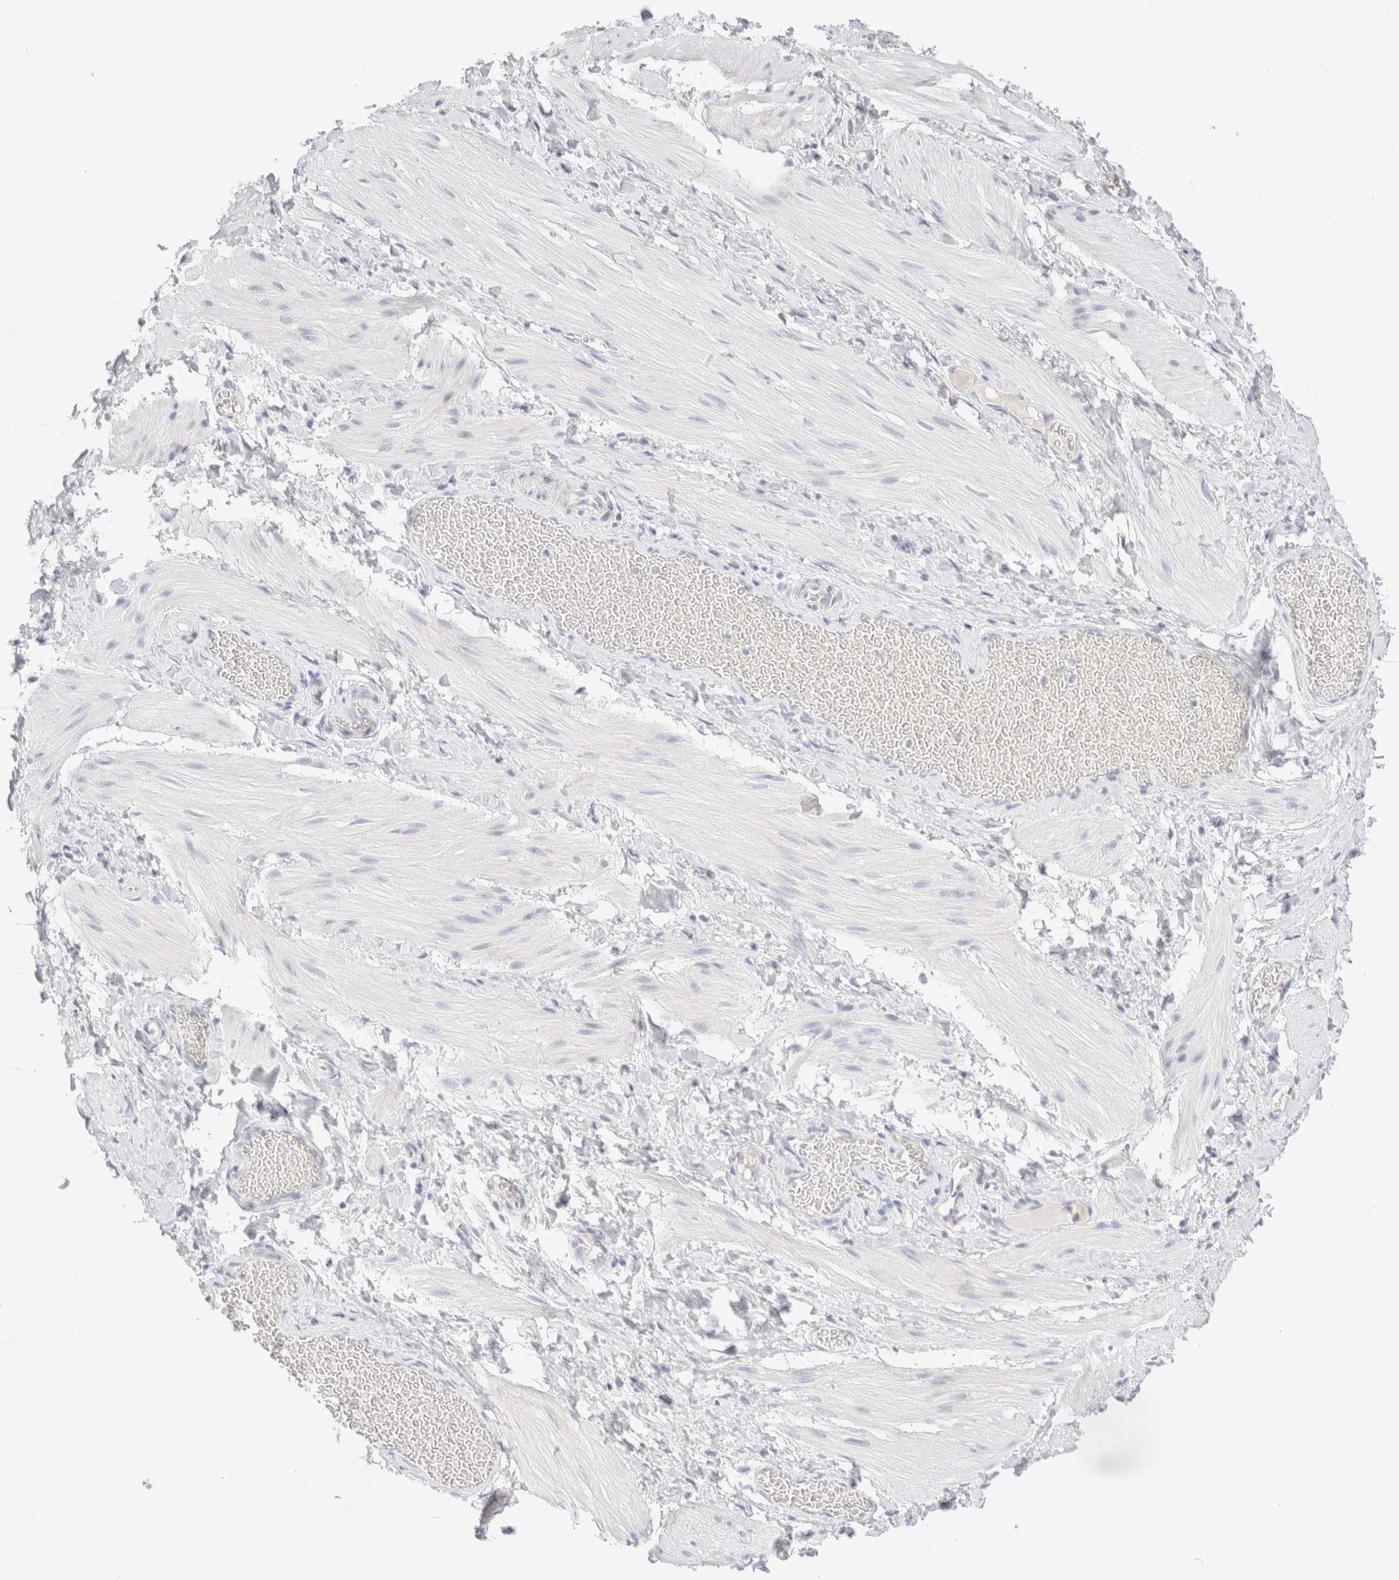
{"staining": {"intensity": "negative", "quantity": "none", "location": "none"}, "tissue": "smooth muscle", "cell_type": "Smooth muscle cells", "image_type": "normal", "snomed": [{"axis": "morphology", "description": "Normal tissue, NOS"}, {"axis": "topography", "description": "Smooth muscle"}], "caption": "Immunohistochemical staining of unremarkable human smooth muscle exhibits no significant staining in smooth muscle cells.", "gene": "ATP6V1C1", "patient": {"sex": "male", "age": 16}}